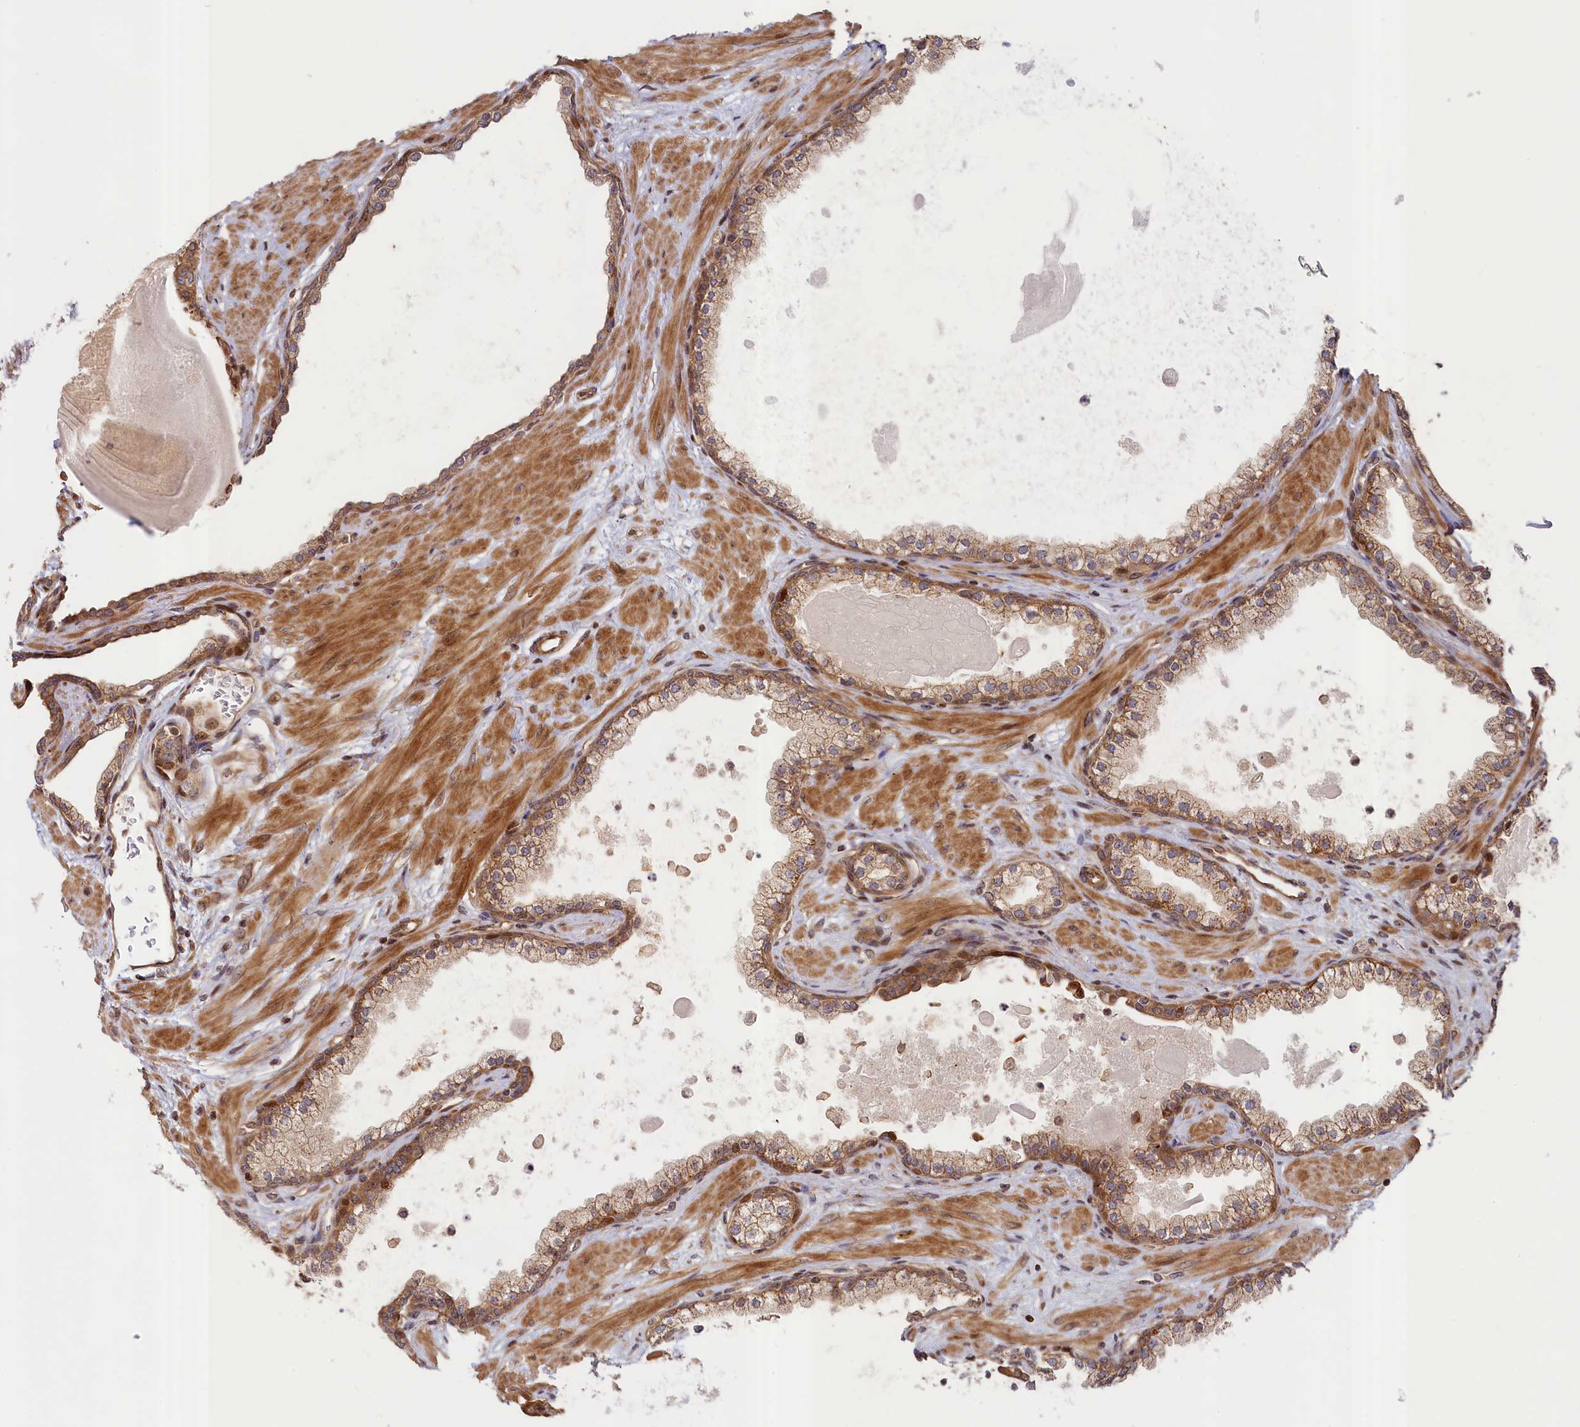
{"staining": {"intensity": "moderate", "quantity": ">75%", "location": "cytoplasmic/membranous"}, "tissue": "prostate", "cell_type": "Glandular cells", "image_type": "normal", "snomed": [{"axis": "morphology", "description": "Normal tissue, NOS"}, {"axis": "topography", "description": "Prostate"}], "caption": "Human prostate stained for a protein (brown) shows moderate cytoplasmic/membranous positive expression in approximately >75% of glandular cells.", "gene": "CEP44", "patient": {"sex": "male", "age": 57}}